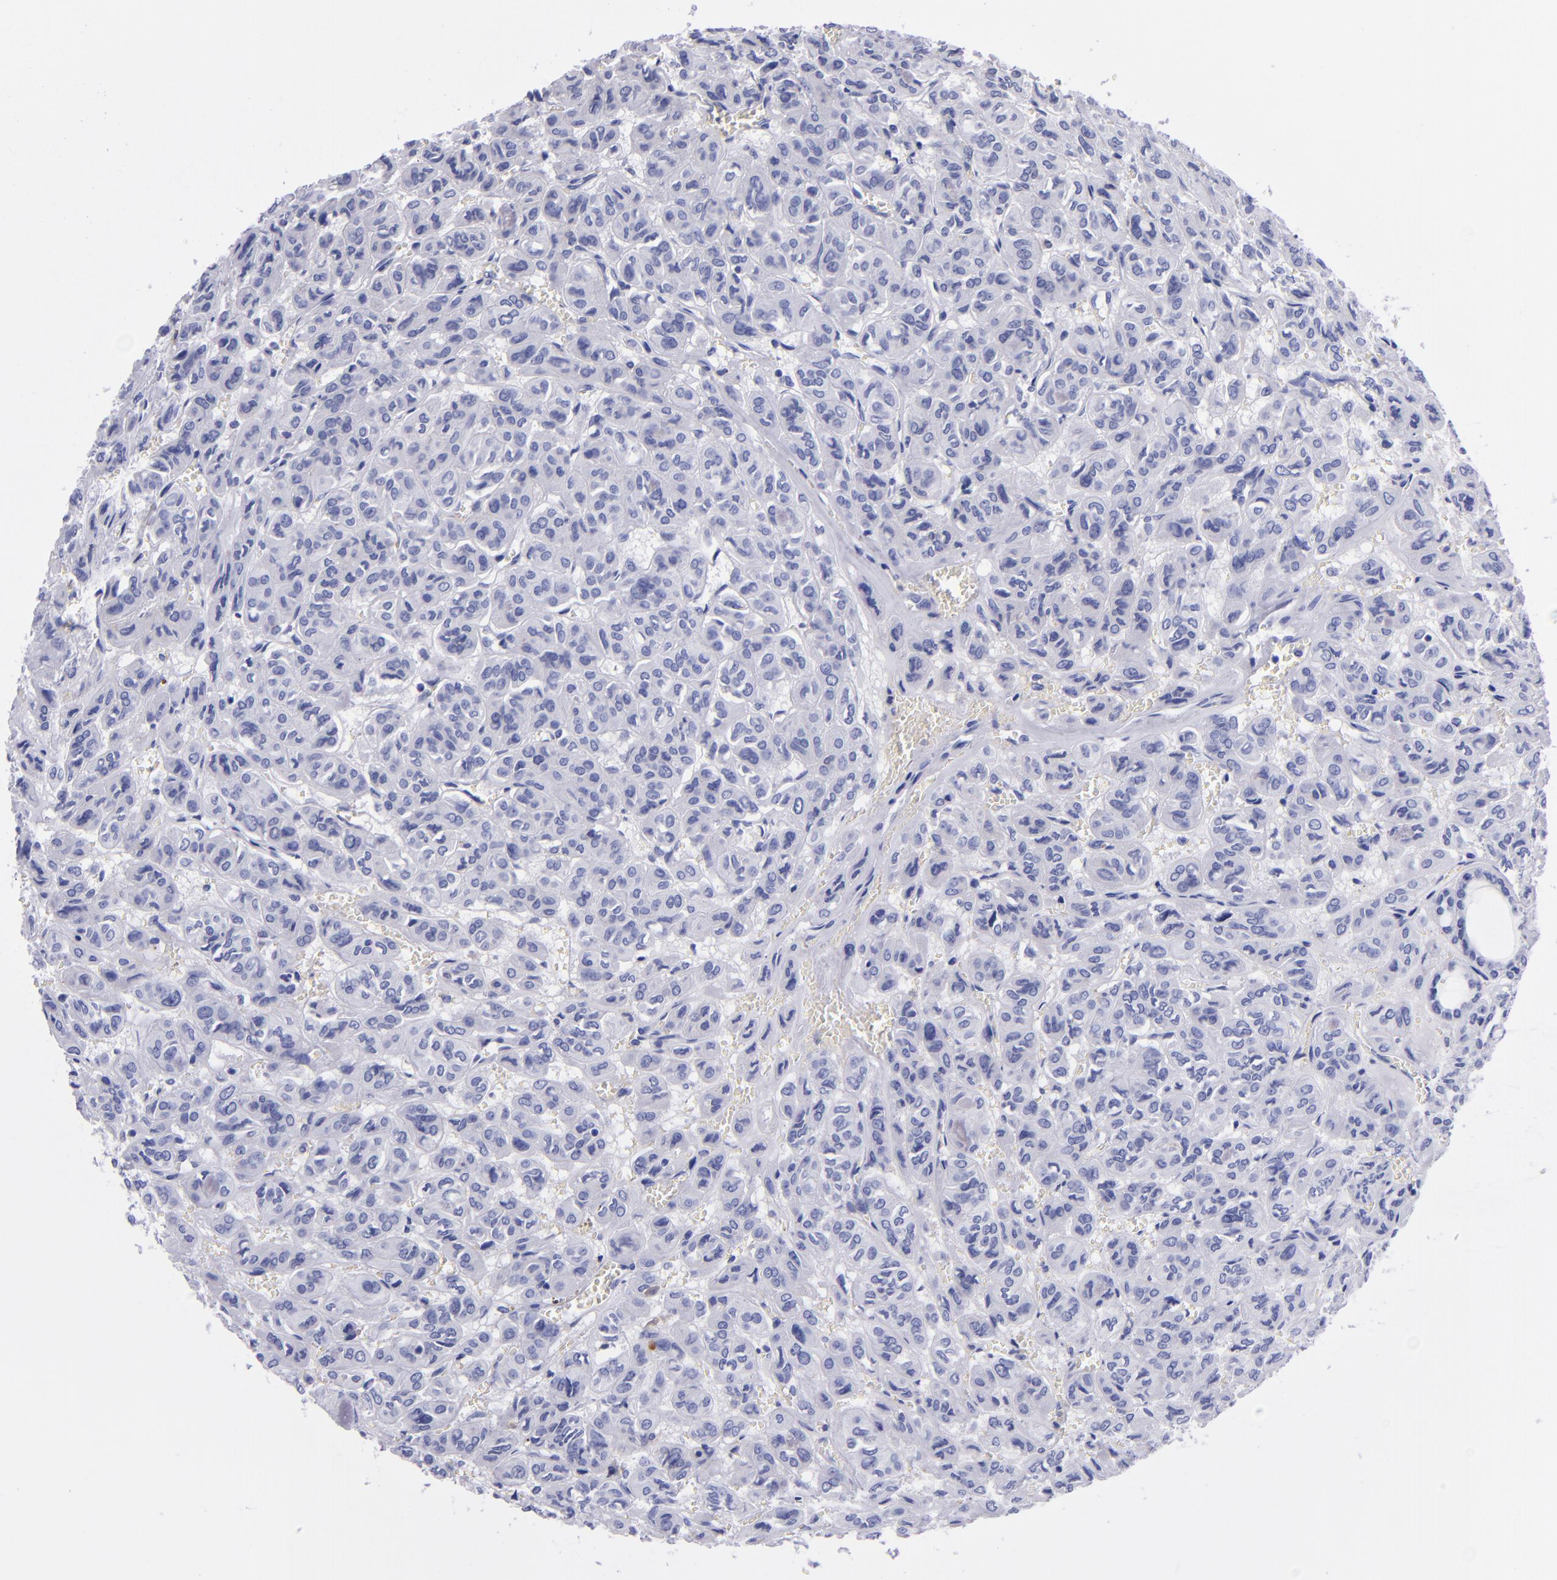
{"staining": {"intensity": "negative", "quantity": "none", "location": "none"}, "tissue": "thyroid cancer", "cell_type": "Tumor cells", "image_type": "cancer", "snomed": [{"axis": "morphology", "description": "Follicular adenoma carcinoma, NOS"}, {"axis": "topography", "description": "Thyroid gland"}], "caption": "Image shows no protein positivity in tumor cells of follicular adenoma carcinoma (thyroid) tissue. (Stains: DAB (3,3'-diaminobenzidine) immunohistochemistry with hematoxylin counter stain, Microscopy: brightfield microscopy at high magnification).", "gene": "CD37", "patient": {"sex": "female", "age": 71}}